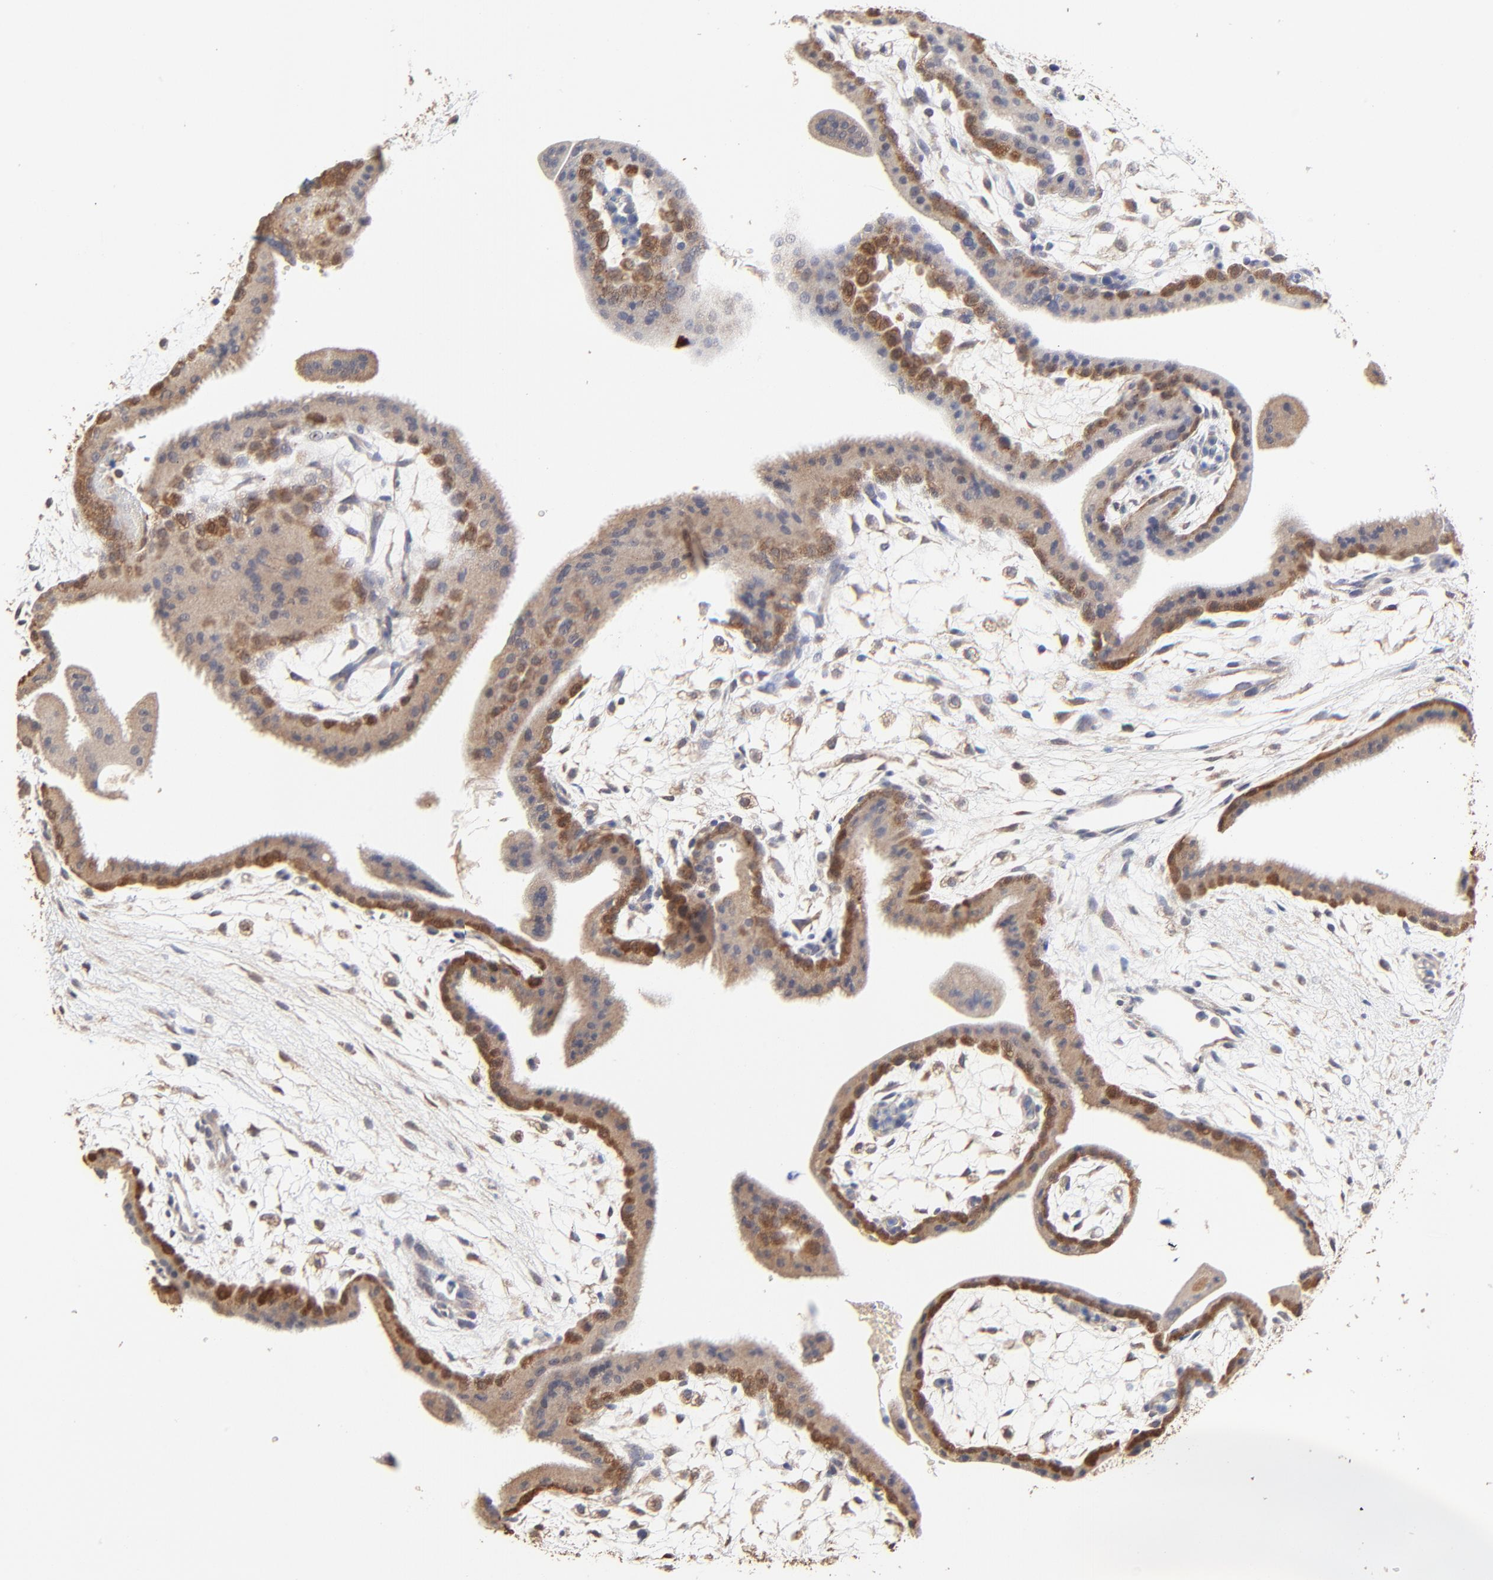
{"staining": {"intensity": "moderate", "quantity": ">75%", "location": "cytoplasmic/membranous"}, "tissue": "placenta", "cell_type": "Trophoblastic cells", "image_type": "normal", "snomed": [{"axis": "morphology", "description": "Normal tissue, NOS"}, {"axis": "topography", "description": "Placenta"}], "caption": "High-power microscopy captured an immunohistochemistry image of benign placenta, revealing moderate cytoplasmic/membranous staining in about >75% of trophoblastic cells.", "gene": "LGALS3", "patient": {"sex": "female", "age": 35}}